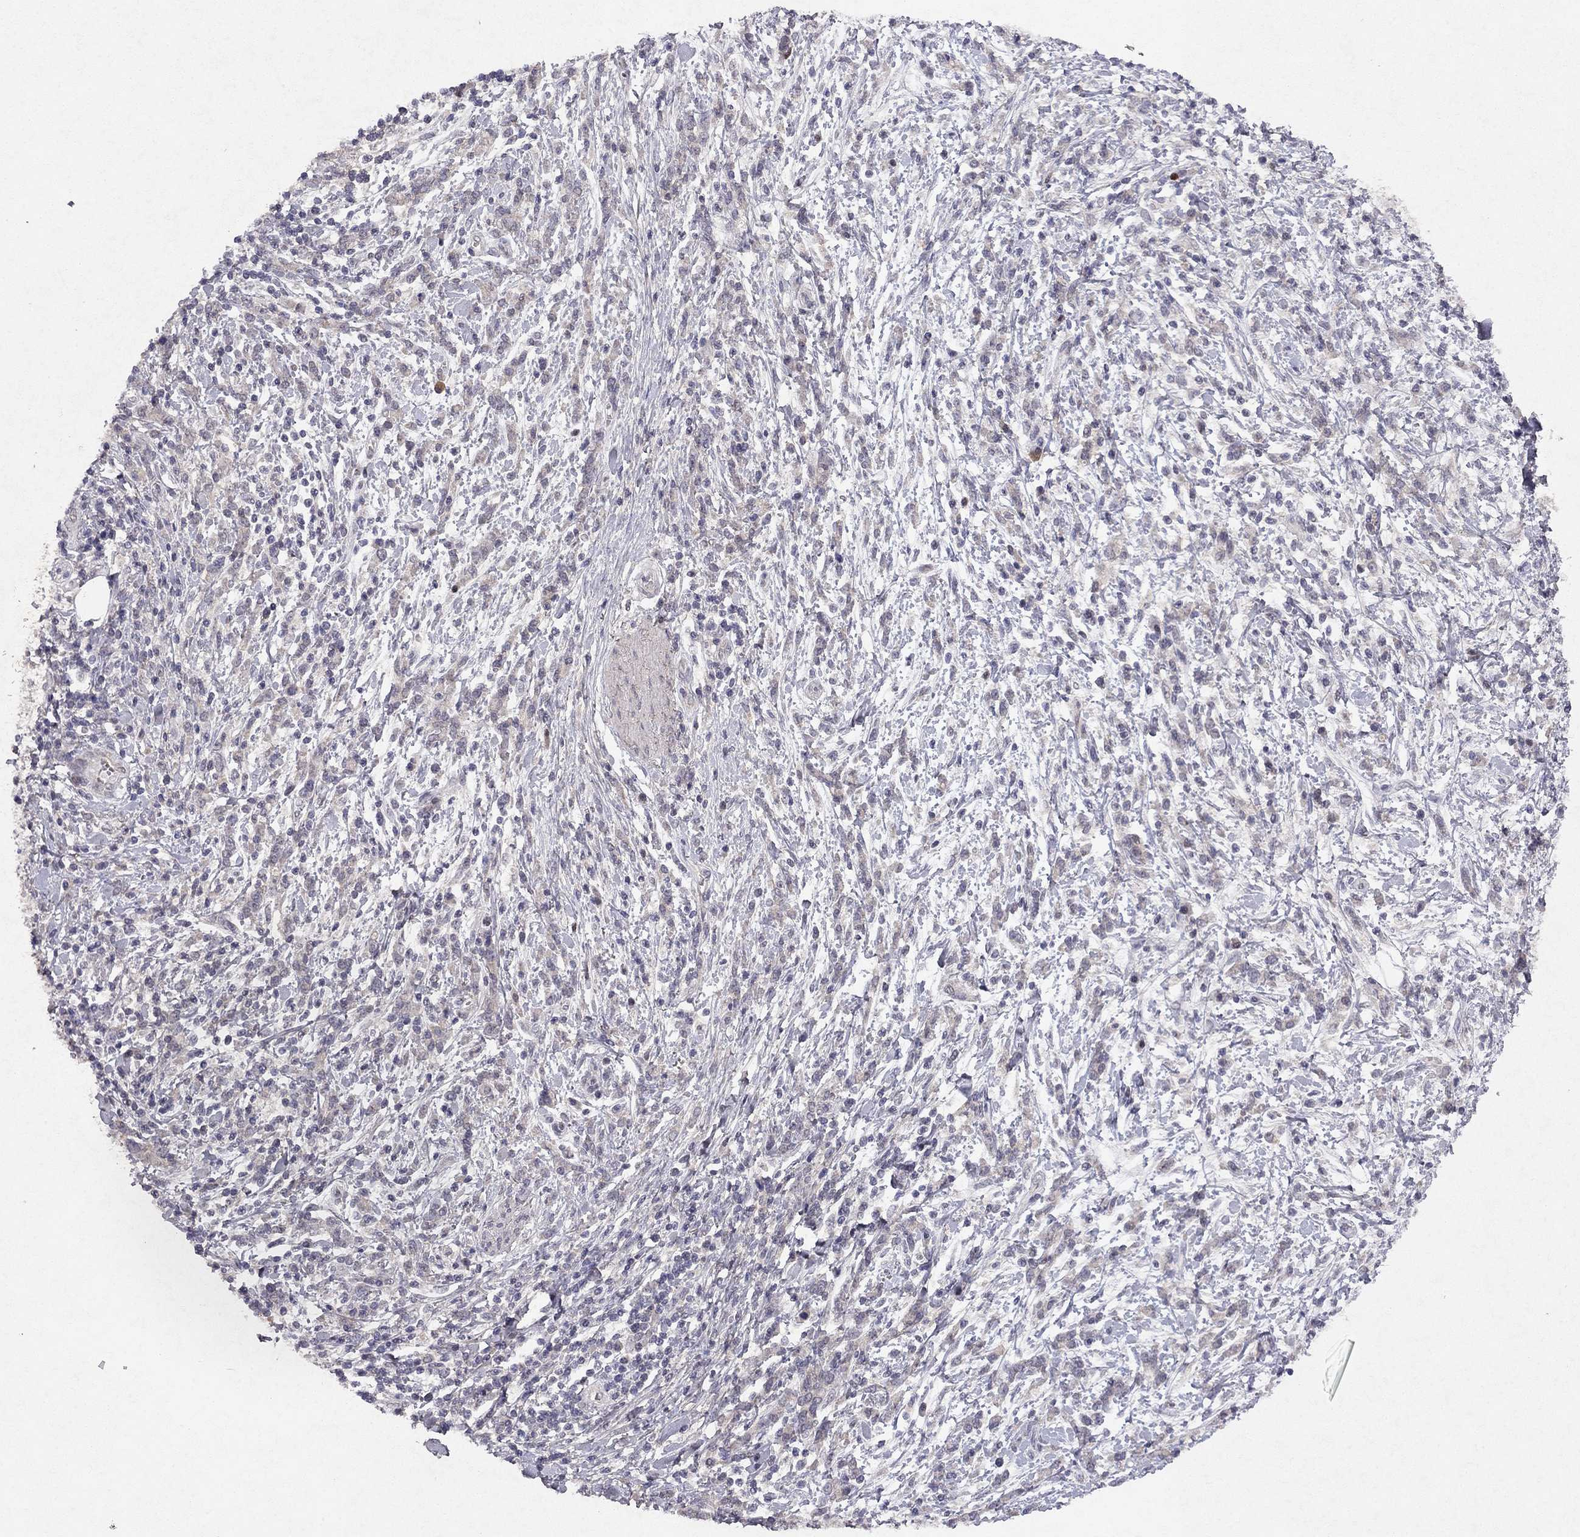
{"staining": {"intensity": "negative", "quantity": "none", "location": "none"}, "tissue": "stomach cancer", "cell_type": "Tumor cells", "image_type": "cancer", "snomed": [{"axis": "morphology", "description": "Adenocarcinoma, NOS"}, {"axis": "topography", "description": "Stomach"}], "caption": "Human stomach adenocarcinoma stained for a protein using immunohistochemistry (IHC) reveals no expression in tumor cells.", "gene": "ESR2", "patient": {"sex": "female", "age": 57}}